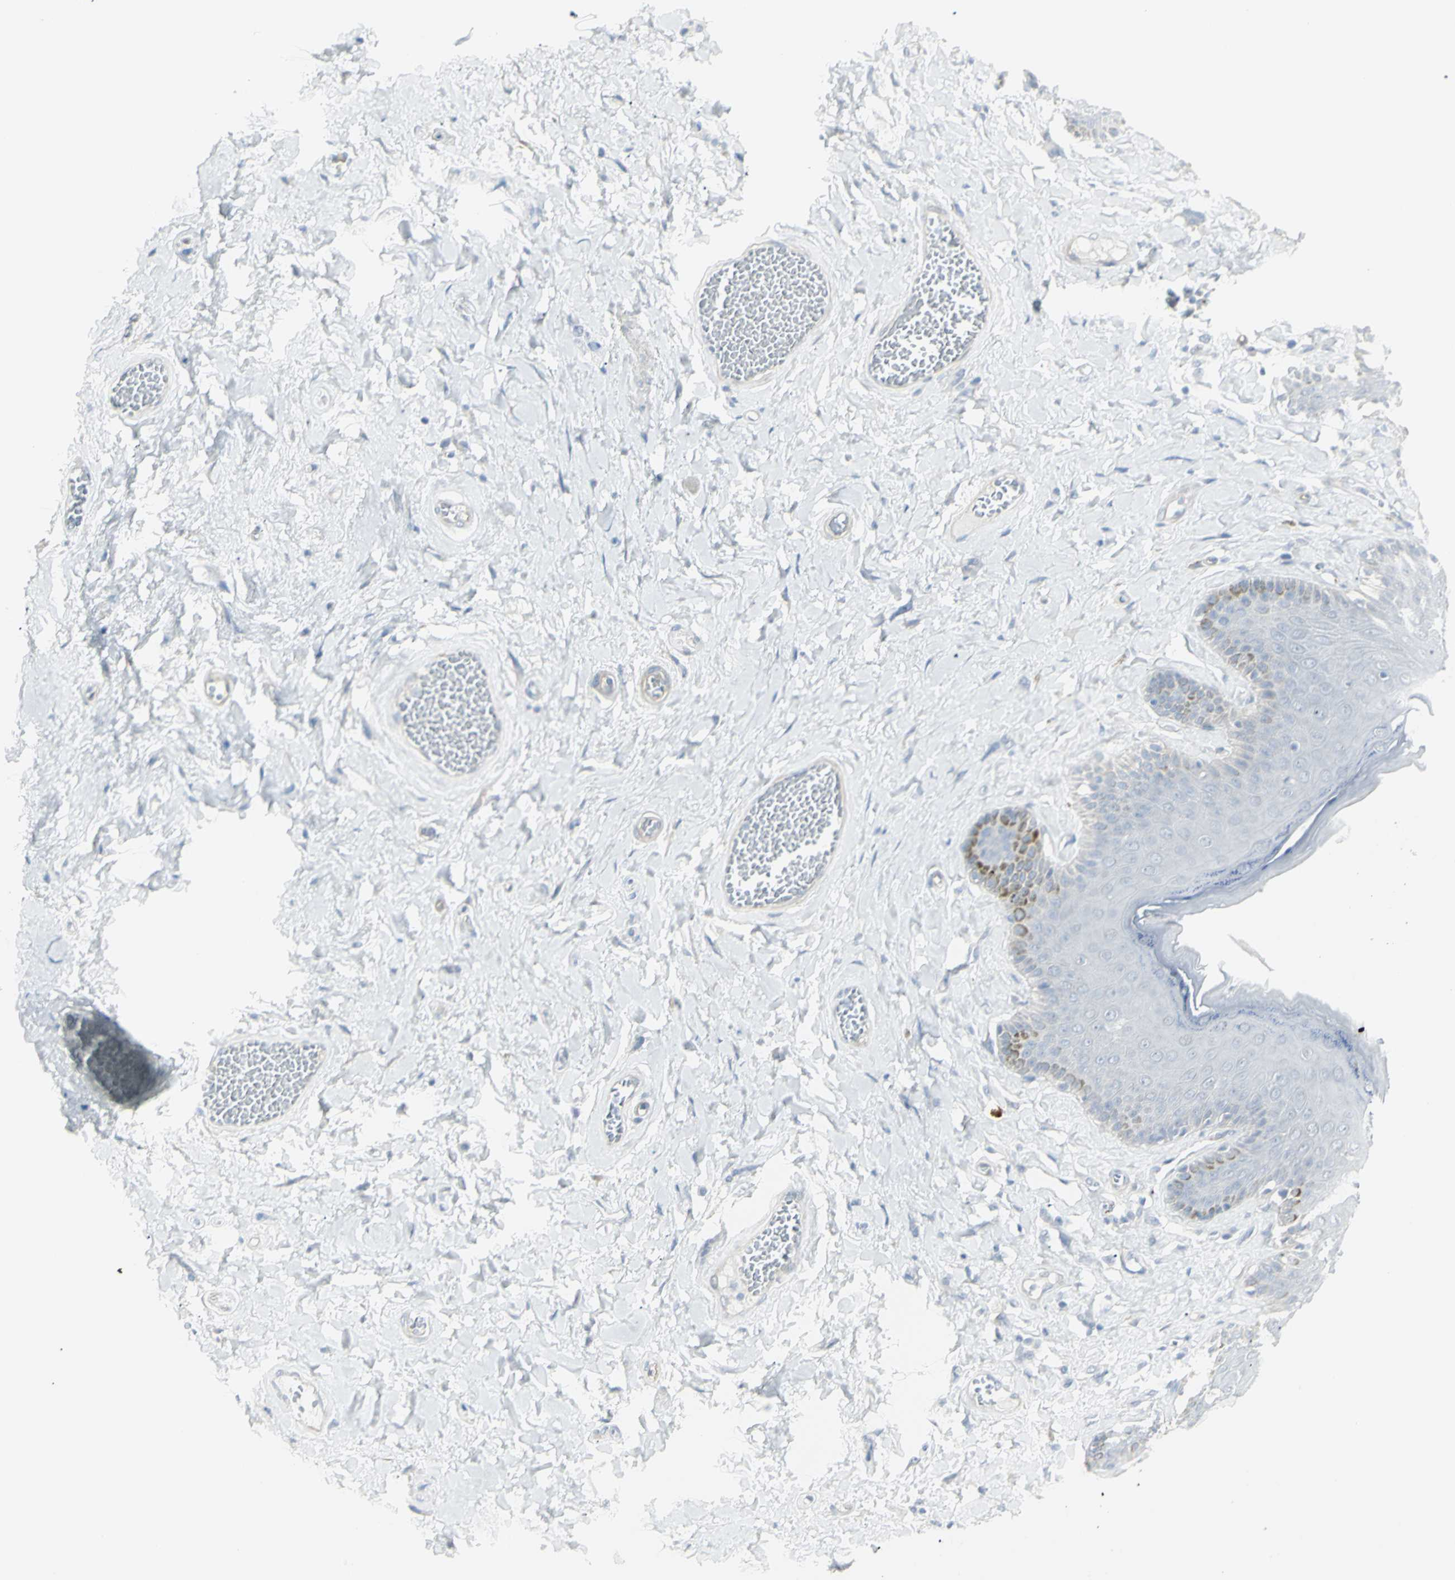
{"staining": {"intensity": "negative", "quantity": "none", "location": "none"}, "tissue": "skin", "cell_type": "Epidermal cells", "image_type": "normal", "snomed": [{"axis": "morphology", "description": "Normal tissue, NOS"}, {"axis": "topography", "description": "Anal"}], "caption": "Epidermal cells show no significant expression in benign skin. The staining was performed using DAB to visualize the protein expression in brown, while the nuclei were stained in blue with hematoxylin (Magnification: 20x).", "gene": "NDST4", "patient": {"sex": "male", "age": 69}}